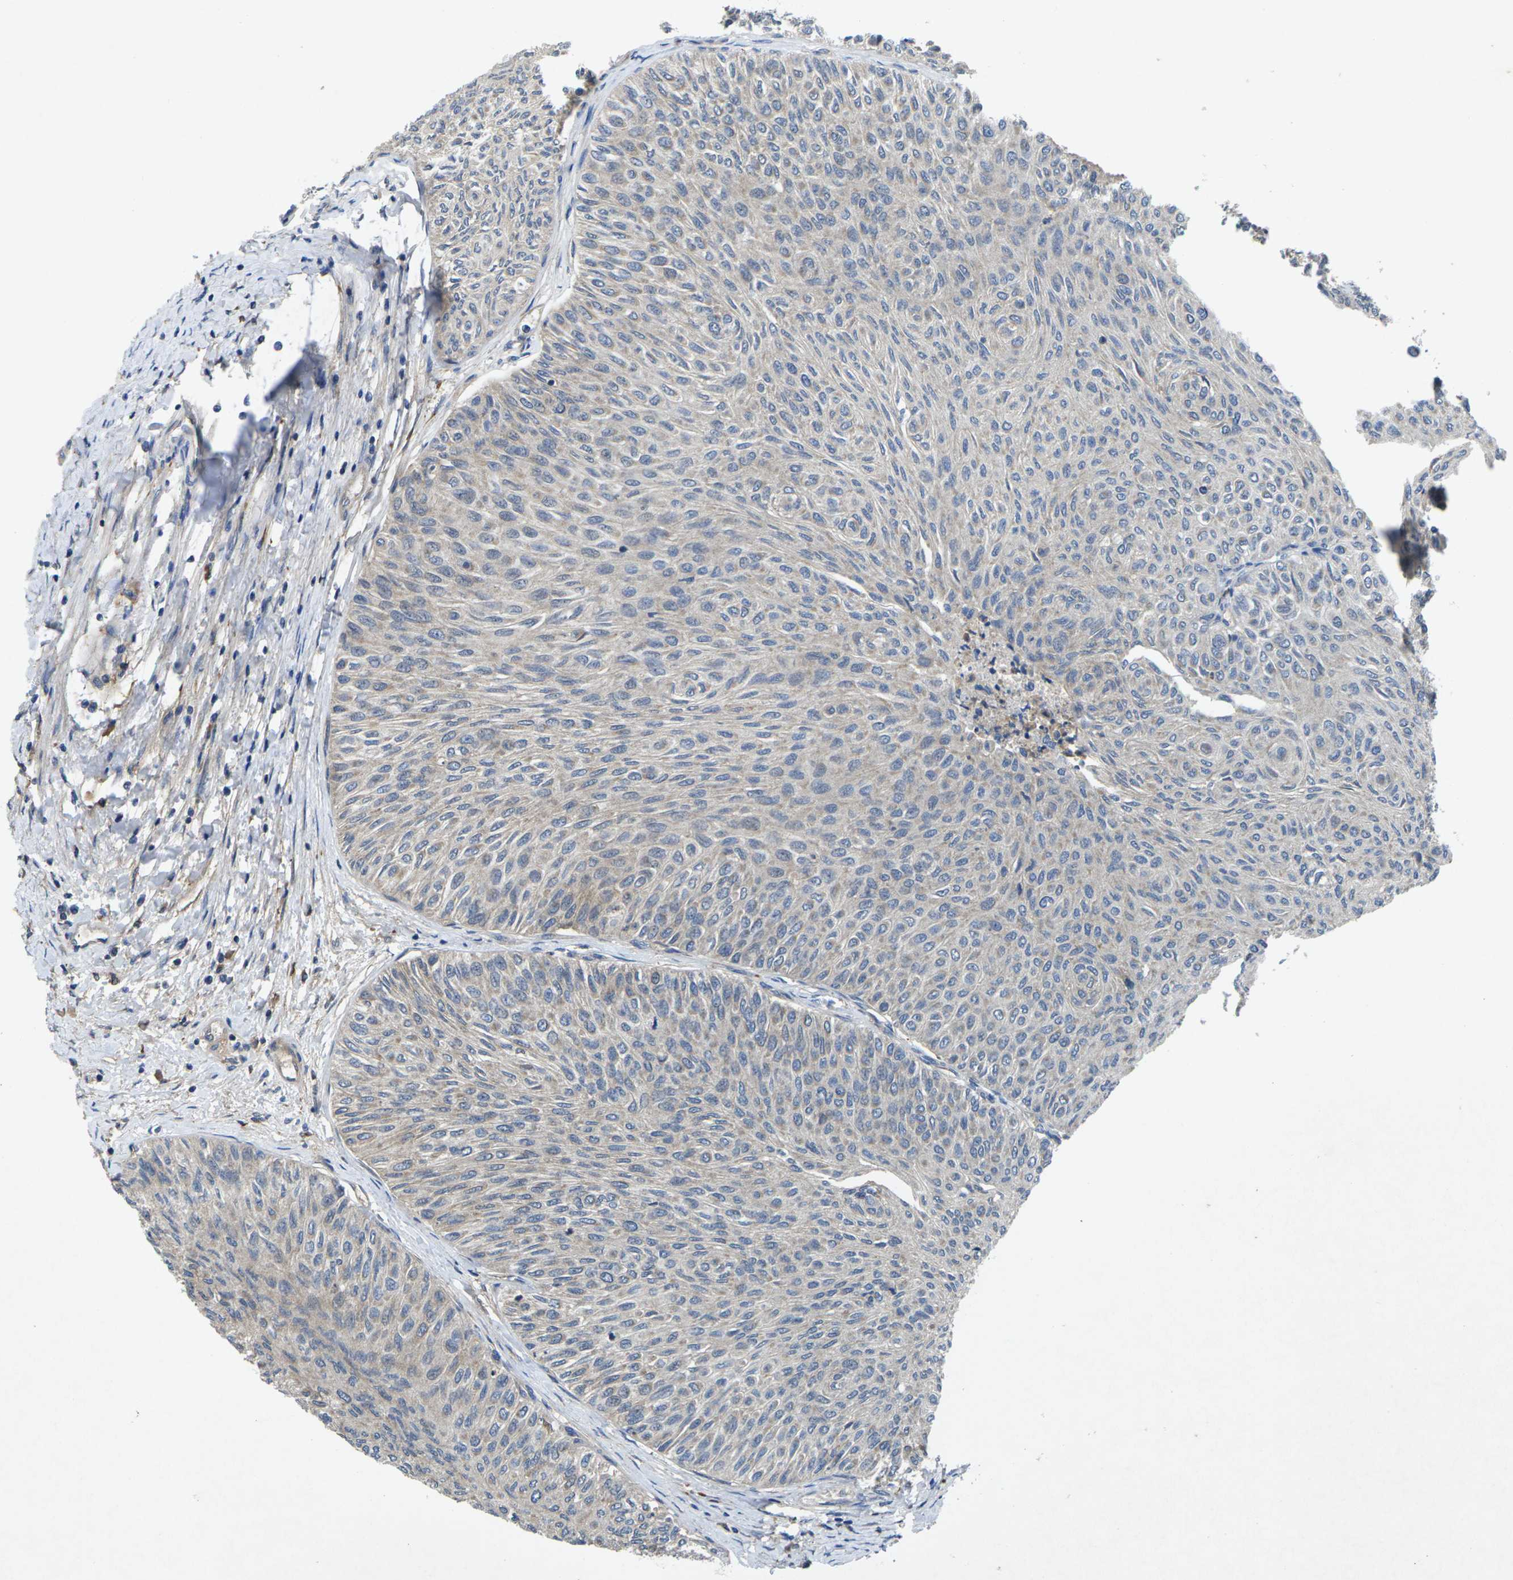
{"staining": {"intensity": "negative", "quantity": "none", "location": "none"}, "tissue": "urothelial cancer", "cell_type": "Tumor cells", "image_type": "cancer", "snomed": [{"axis": "morphology", "description": "Urothelial carcinoma, Low grade"}, {"axis": "topography", "description": "Urinary bladder"}], "caption": "Immunohistochemistry of human urothelial cancer exhibits no expression in tumor cells.", "gene": "KIF1B", "patient": {"sex": "male", "age": 78}}